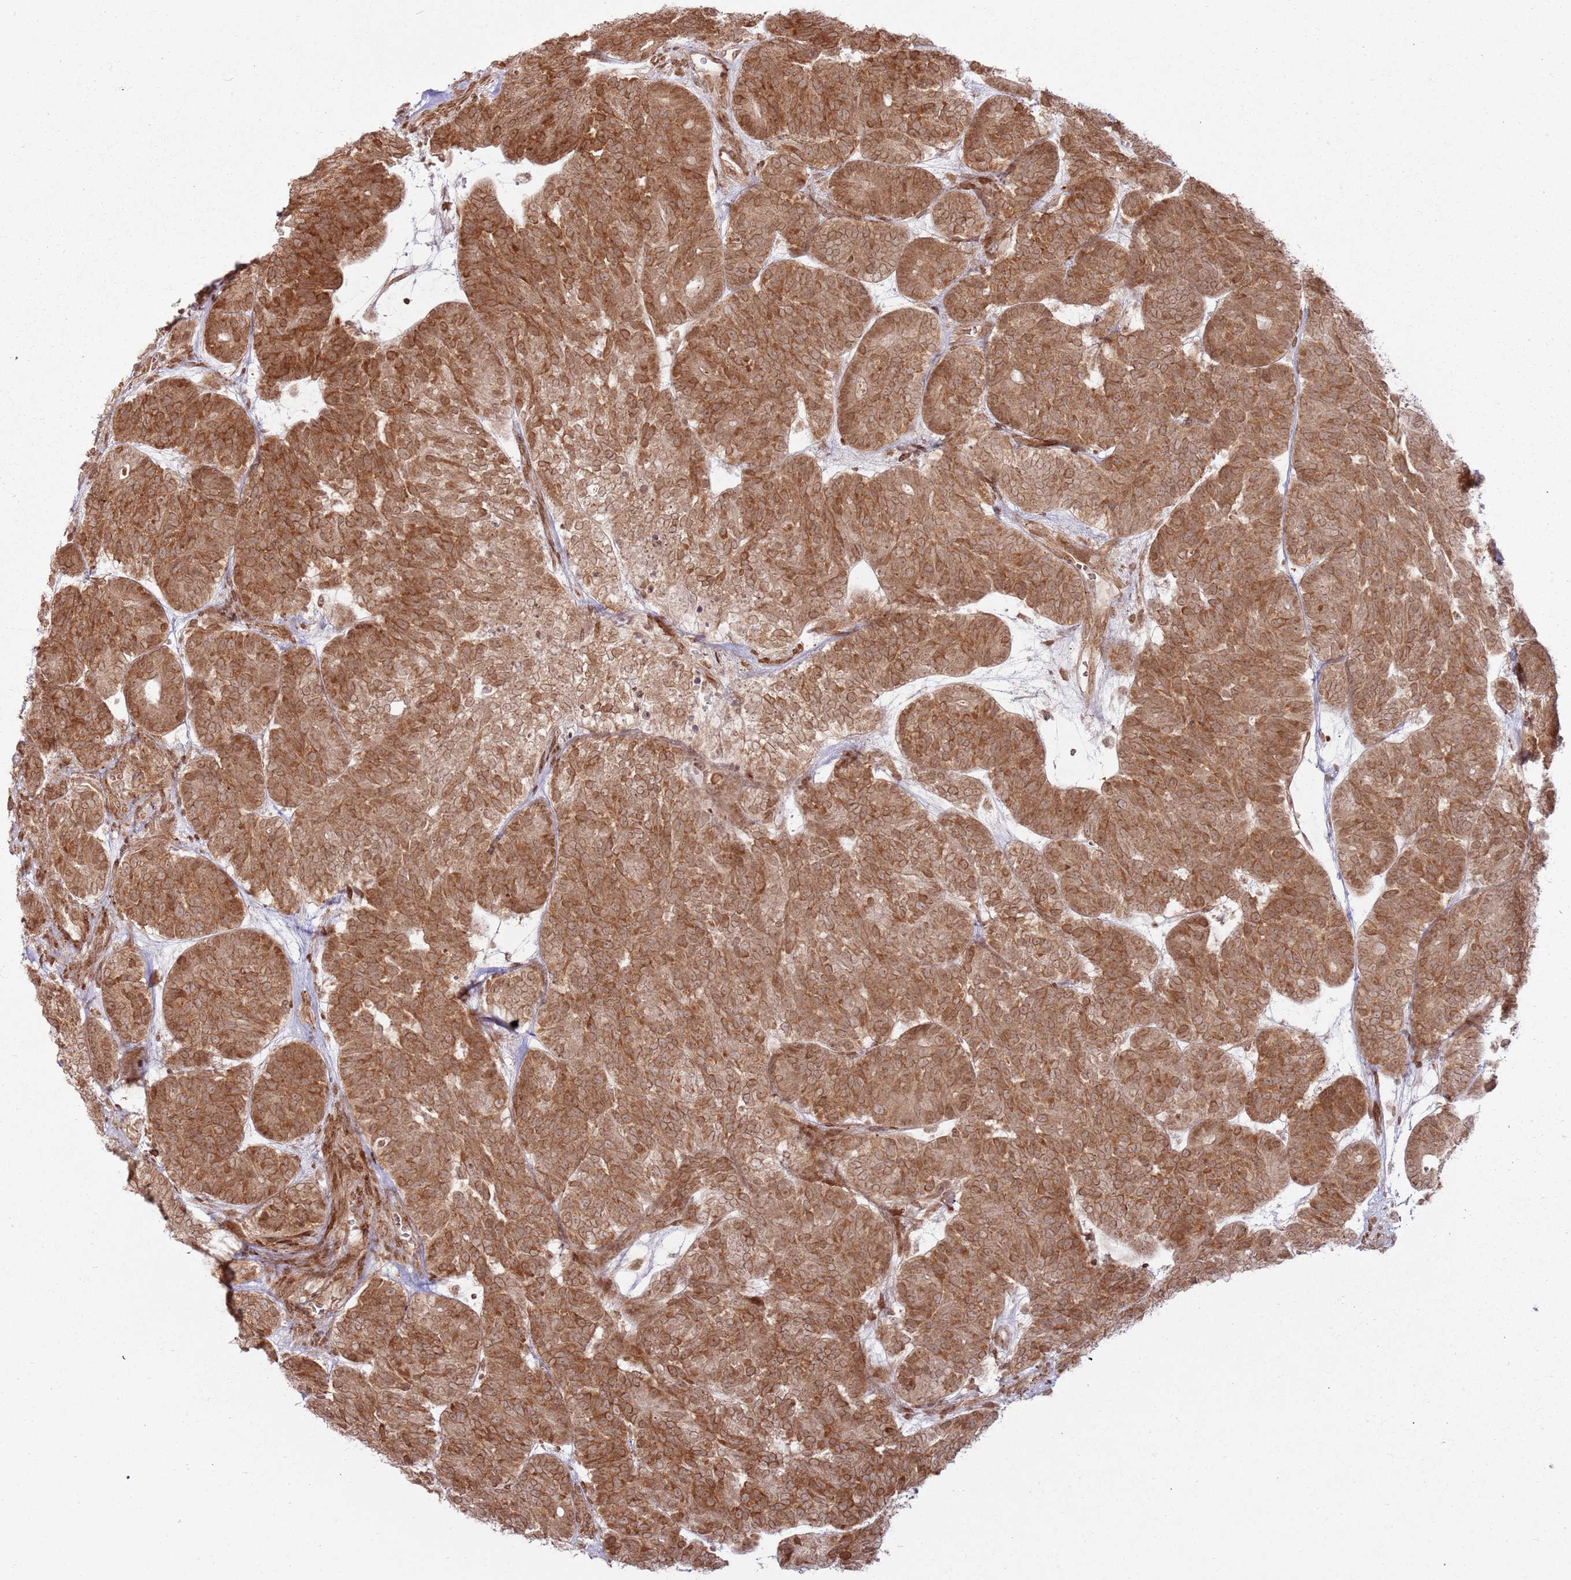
{"staining": {"intensity": "moderate", "quantity": ">75%", "location": "cytoplasmic/membranous,nuclear"}, "tissue": "head and neck cancer", "cell_type": "Tumor cells", "image_type": "cancer", "snomed": [{"axis": "morphology", "description": "Adenocarcinoma, NOS"}, {"axis": "topography", "description": "Head-Neck"}], "caption": "Approximately >75% of tumor cells in human head and neck adenocarcinoma display moderate cytoplasmic/membranous and nuclear protein positivity as visualized by brown immunohistochemical staining.", "gene": "KLHL36", "patient": {"sex": "female", "age": 81}}